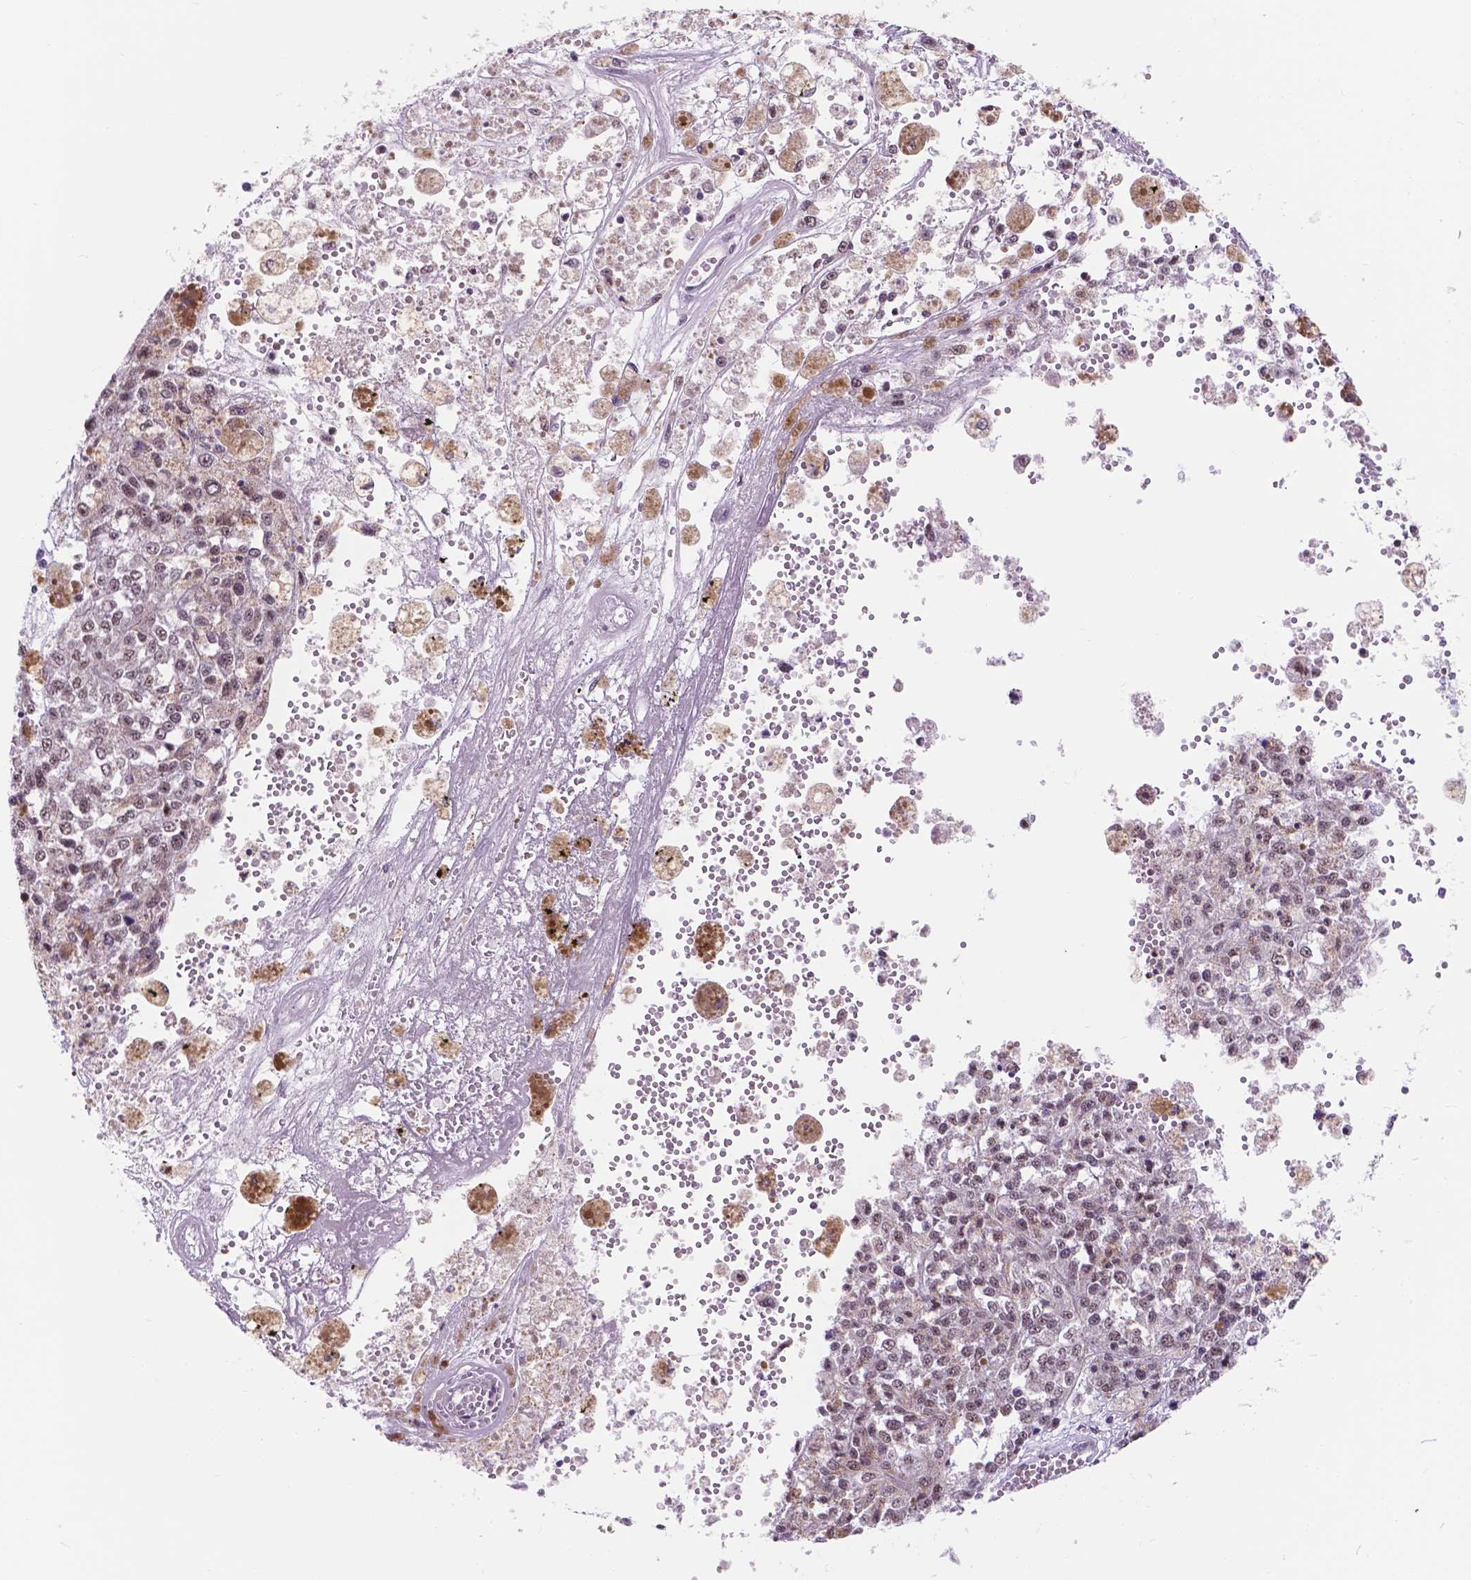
{"staining": {"intensity": "weak", "quantity": "25%-75%", "location": "nuclear"}, "tissue": "melanoma", "cell_type": "Tumor cells", "image_type": "cancer", "snomed": [{"axis": "morphology", "description": "Malignant melanoma, Metastatic site"}, {"axis": "topography", "description": "Lymph node"}], "caption": "Brown immunohistochemical staining in melanoma demonstrates weak nuclear positivity in about 25%-75% of tumor cells. (Stains: DAB in brown, nuclei in blue, Microscopy: brightfield microscopy at high magnification).", "gene": "BCAS2", "patient": {"sex": "female", "age": 64}}